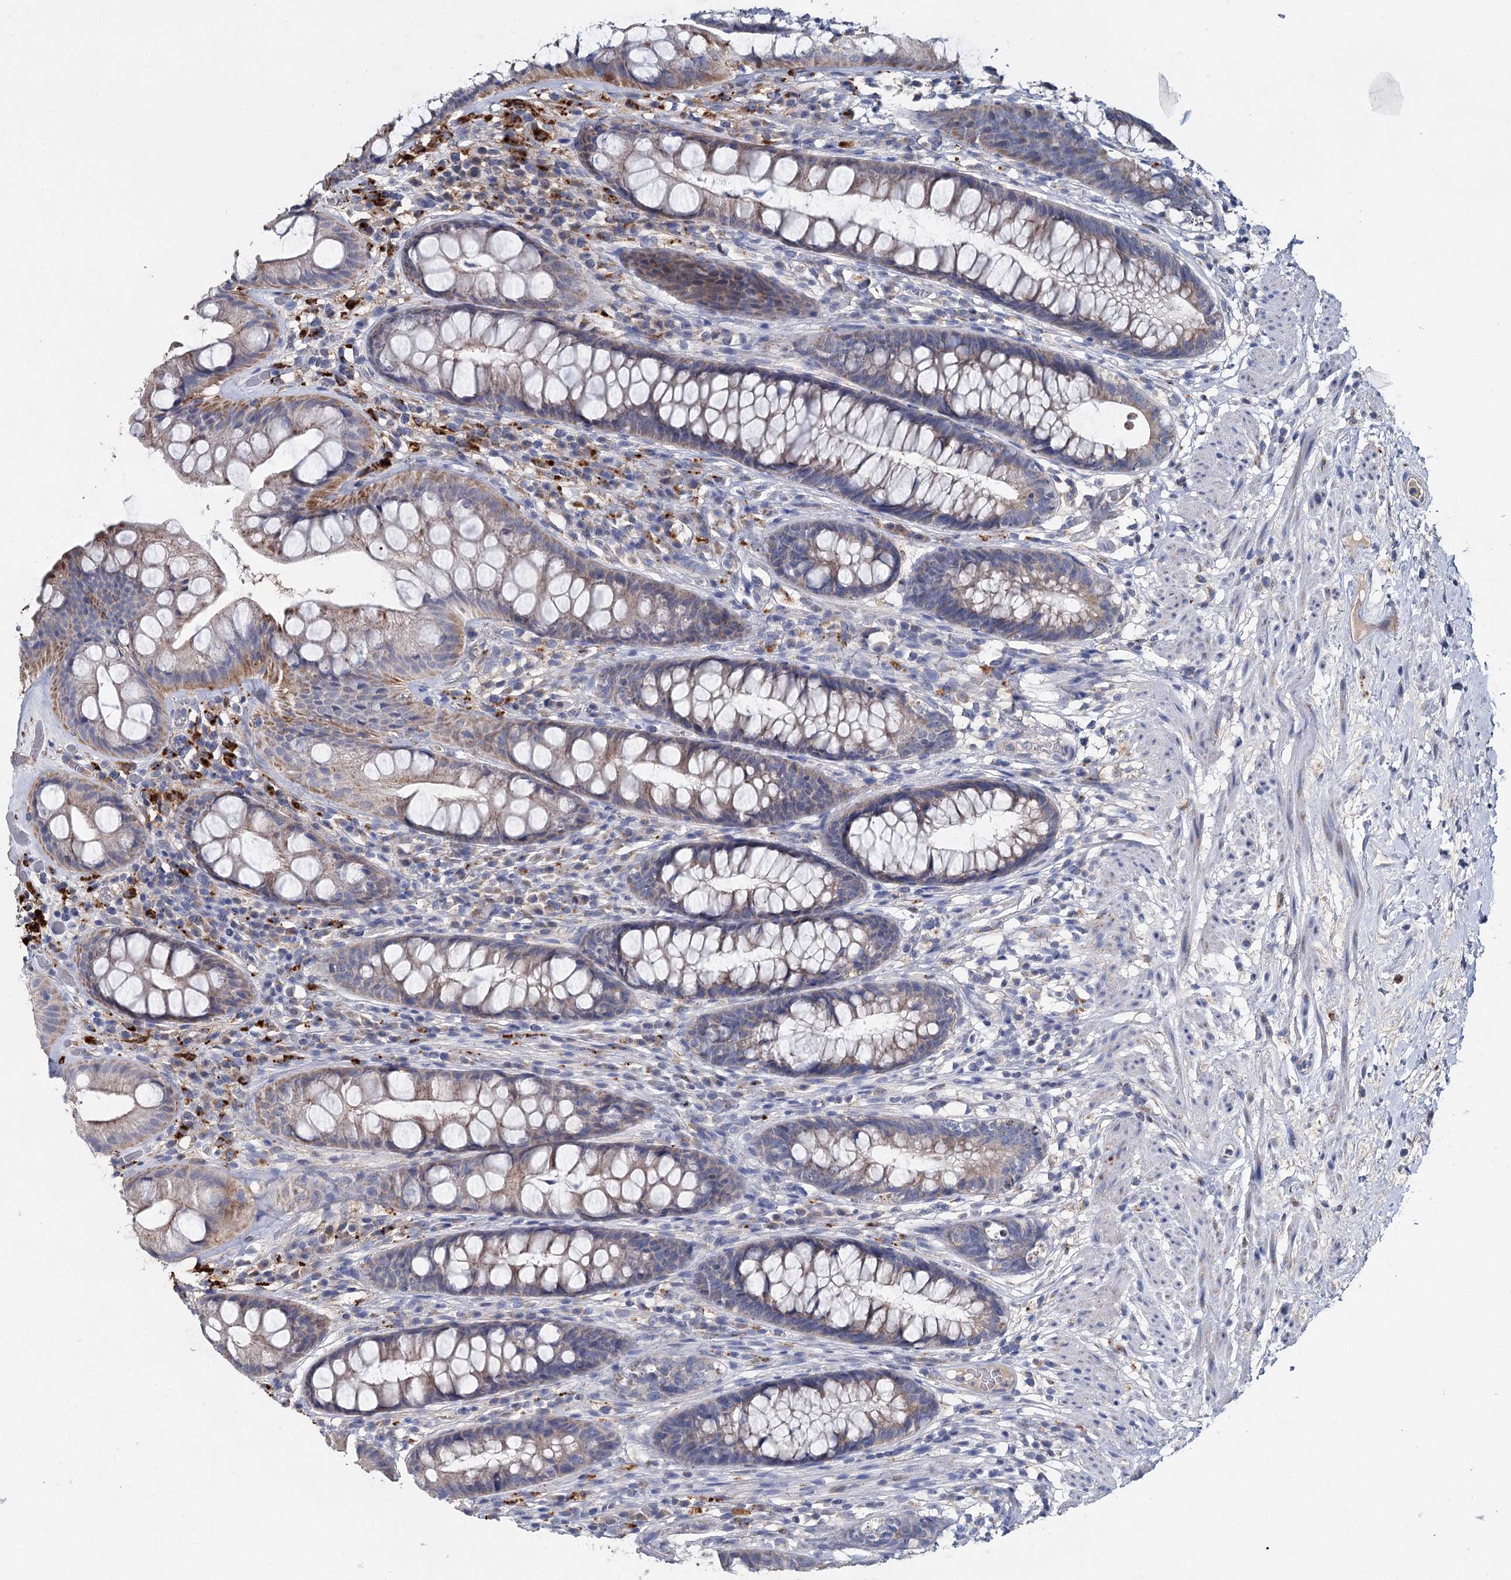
{"staining": {"intensity": "moderate", "quantity": "<25%", "location": "cytoplasmic/membranous"}, "tissue": "rectum", "cell_type": "Glandular cells", "image_type": "normal", "snomed": [{"axis": "morphology", "description": "Normal tissue, NOS"}, {"axis": "topography", "description": "Rectum"}], "caption": "Immunohistochemical staining of unremarkable human rectum exhibits moderate cytoplasmic/membranous protein expression in about <25% of glandular cells. The protein is stained brown, and the nuclei are stained in blue (DAB IHC with brightfield microscopy, high magnification).", "gene": "ANKRD16", "patient": {"sex": "male", "age": 74}}